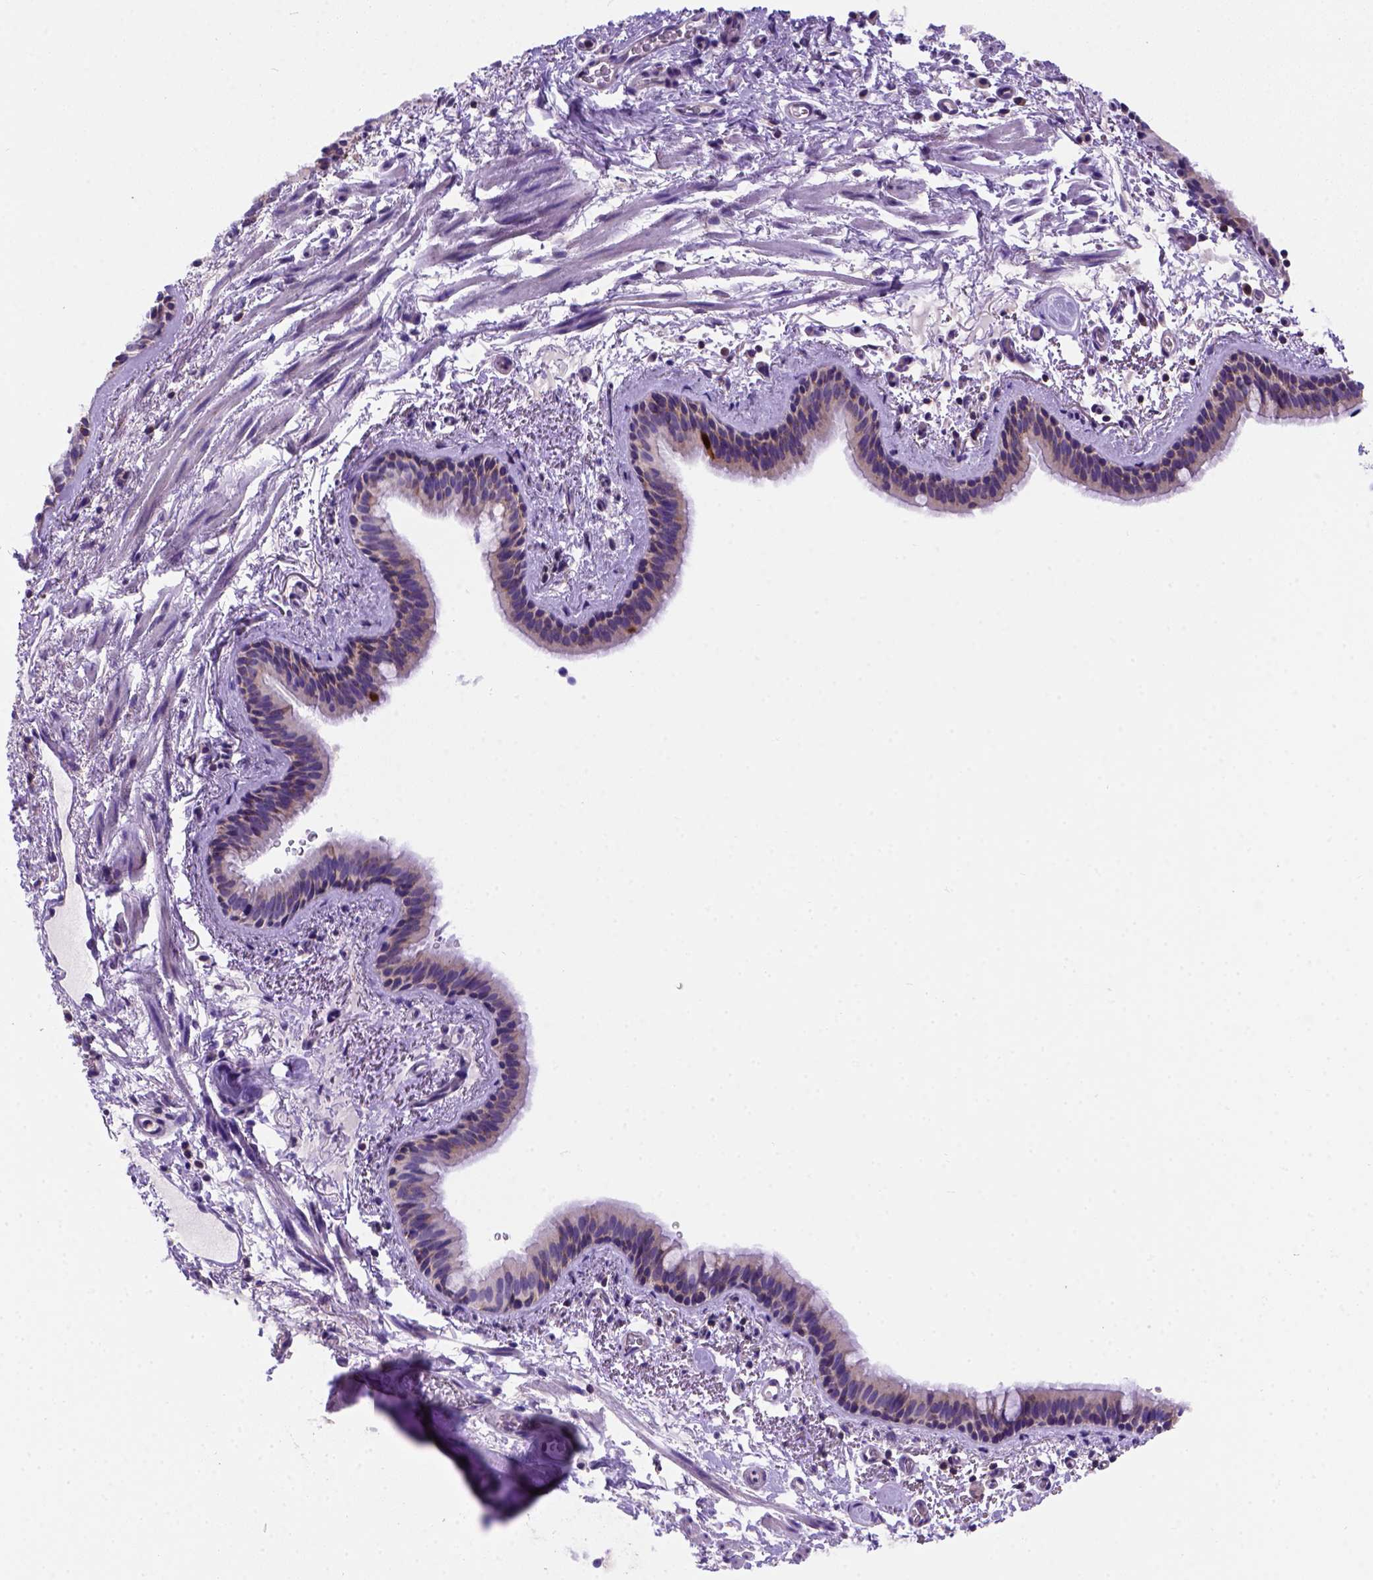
{"staining": {"intensity": "strong", "quantity": "<25%", "location": "cytoplasmic/membranous,nuclear"}, "tissue": "bronchus", "cell_type": "Respiratory epithelial cells", "image_type": "normal", "snomed": [{"axis": "morphology", "description": "Normal tissue, NOS"}, {"axis": "topography", "description": "Bronchus"}], "caption": "Protein positivity by immunohistochemistry (IHC) exhibits strong cytoplasmic/membranous,nuclear positivity in approximately <25% of respiratory epithelial cells in unremarkable bronchus.", "gene": "FOXI1", "patient": {"sex": "female", "age": 61}}